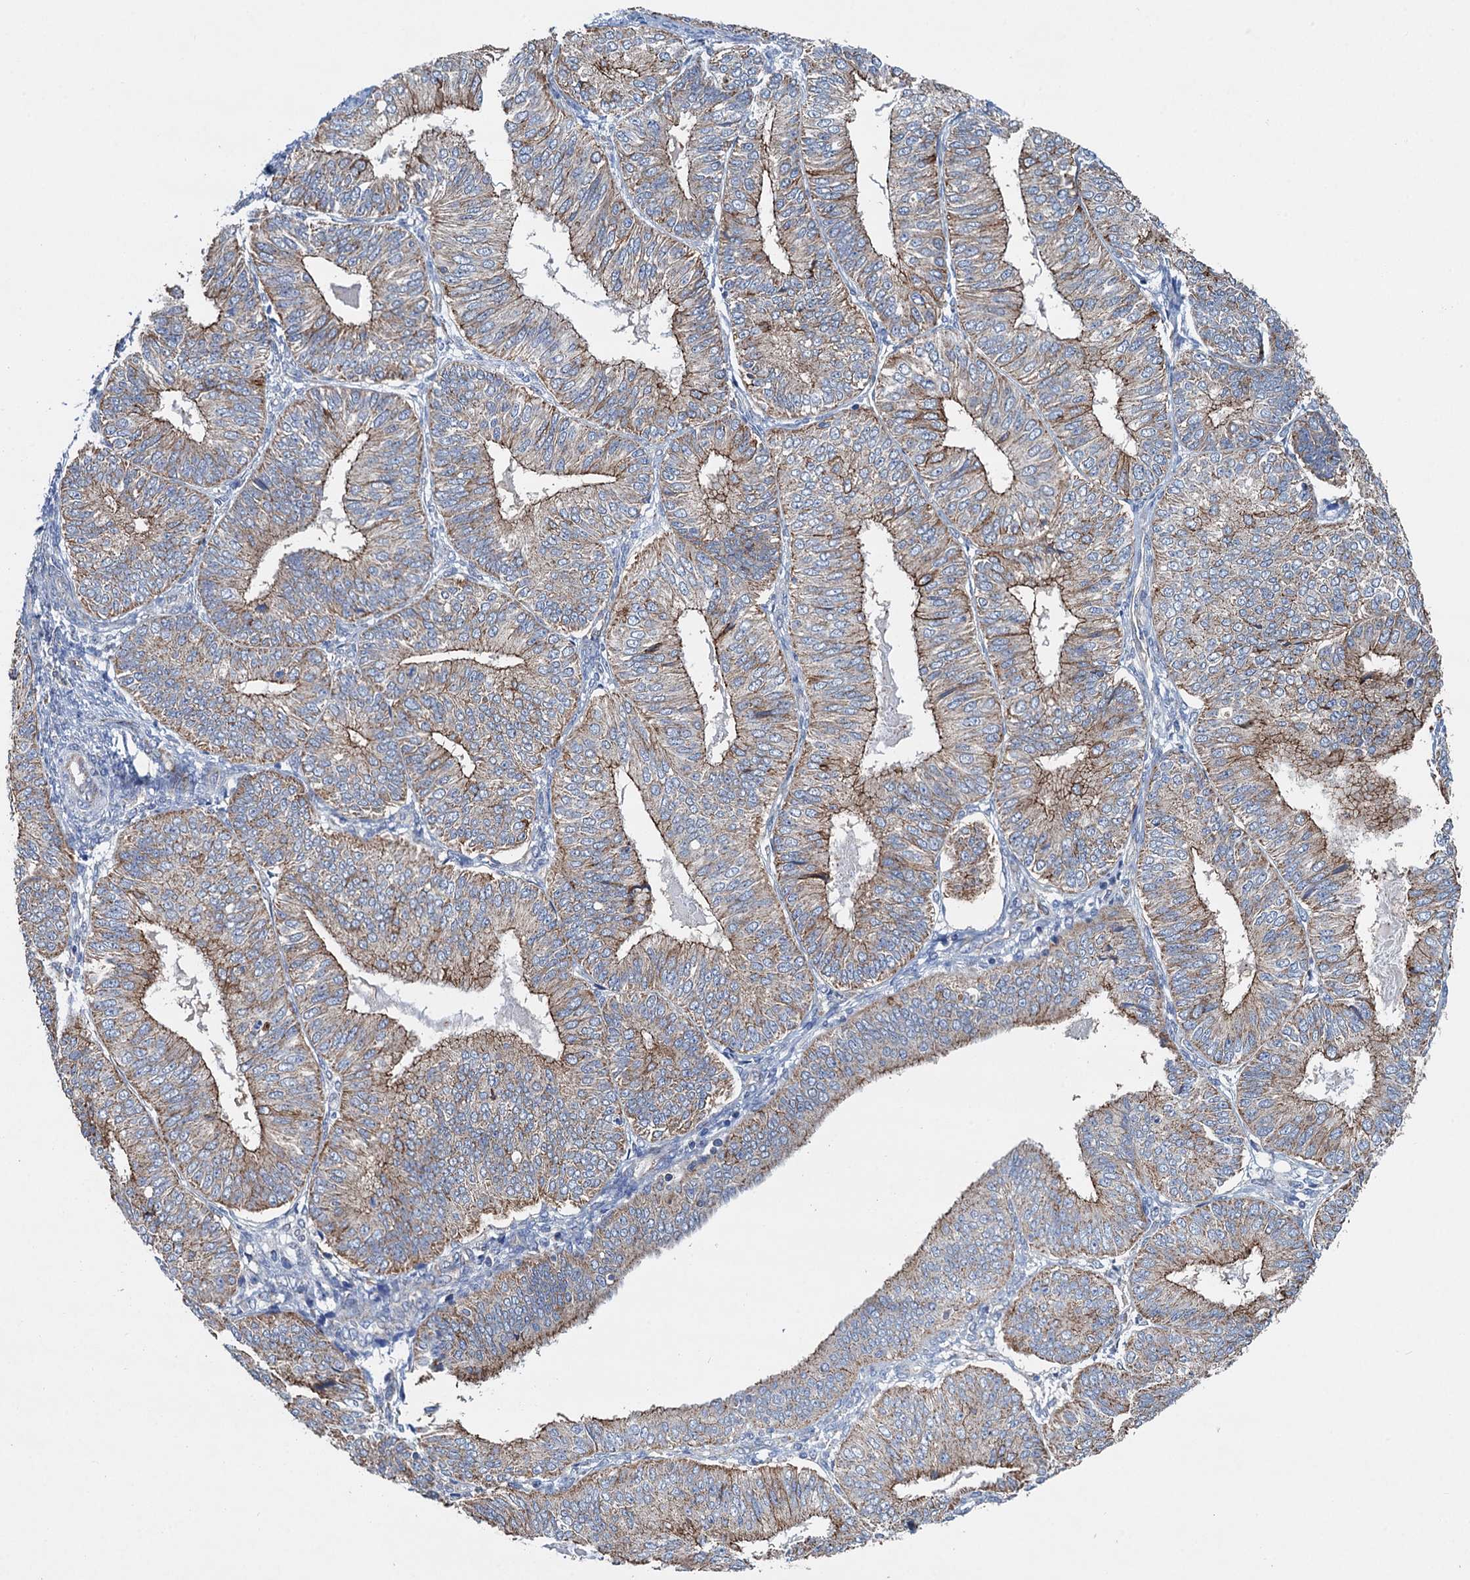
{"staining": {"intensity": "moderate", "quantity": "25%-75%", "location": "cytoplasmic/membranous"}, "tissue": "endometrial cancer", "cell_type": "Tumor cells", "image_type": "cancer", "snomed": [{"axis": "morphology", "description": "Adenocarcinoma, NOS"}, {"axis": "topography", "description": "Endometrium"}], "caption": "A medium amount of moderate cytoplasmic/membranous positivity is identified in approximately 25%-75% of tumor cells in endometrial cancer (adenocarcinoma) tissue. Using DAB (3,3'-diaminobenzidine) (brown) and hematoxylin (blue) stains, captured at high magnification using brightfield microscopy.", "gene": "DGLUCY", "patient": {"sex": "female", "age": 58}}